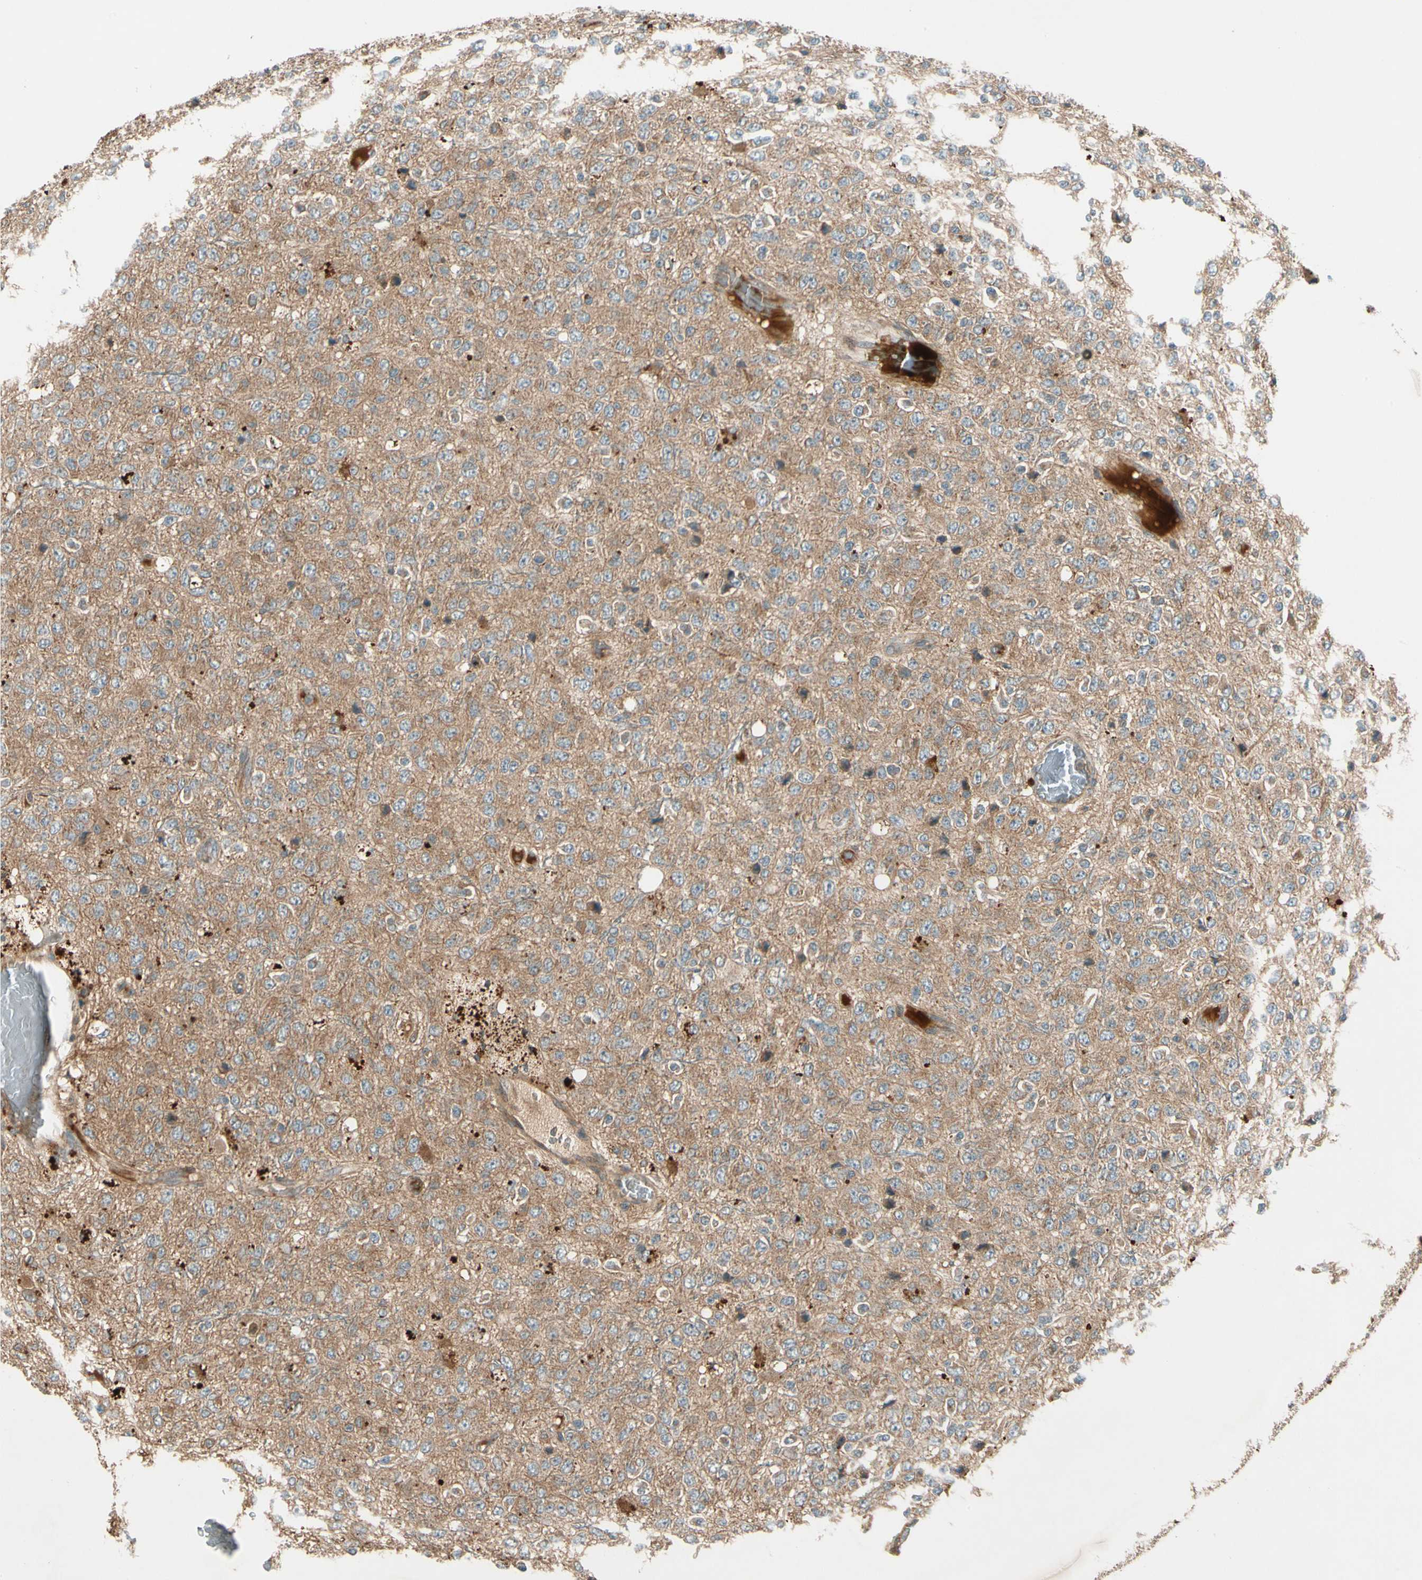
{"staining": {"intensity": "moderate", "quantity": ">75%", "location": "cytoplasmic/membranous"}, "tissue": "glioma", "cell_type": "Tumor cells", "image_type": "cancer", "snomed": [{"axis": "morphology", "description": "Glioma, malignant, High grade"}, {"axis": "topography", "description": "pancreas cauda"}], "caption": "IHC histopathology image of neoplastic tissue: human glioma stained using immunohistochemistry (IHC) shows medium levels of moderate protein expression localized specifically in the cytoplasmic/membranous of tumor cells, appearing as a cytoplasmic/membranous brown color.", "gene": "ACVR1C", "patient": {"sex": "male", "age": 60}}